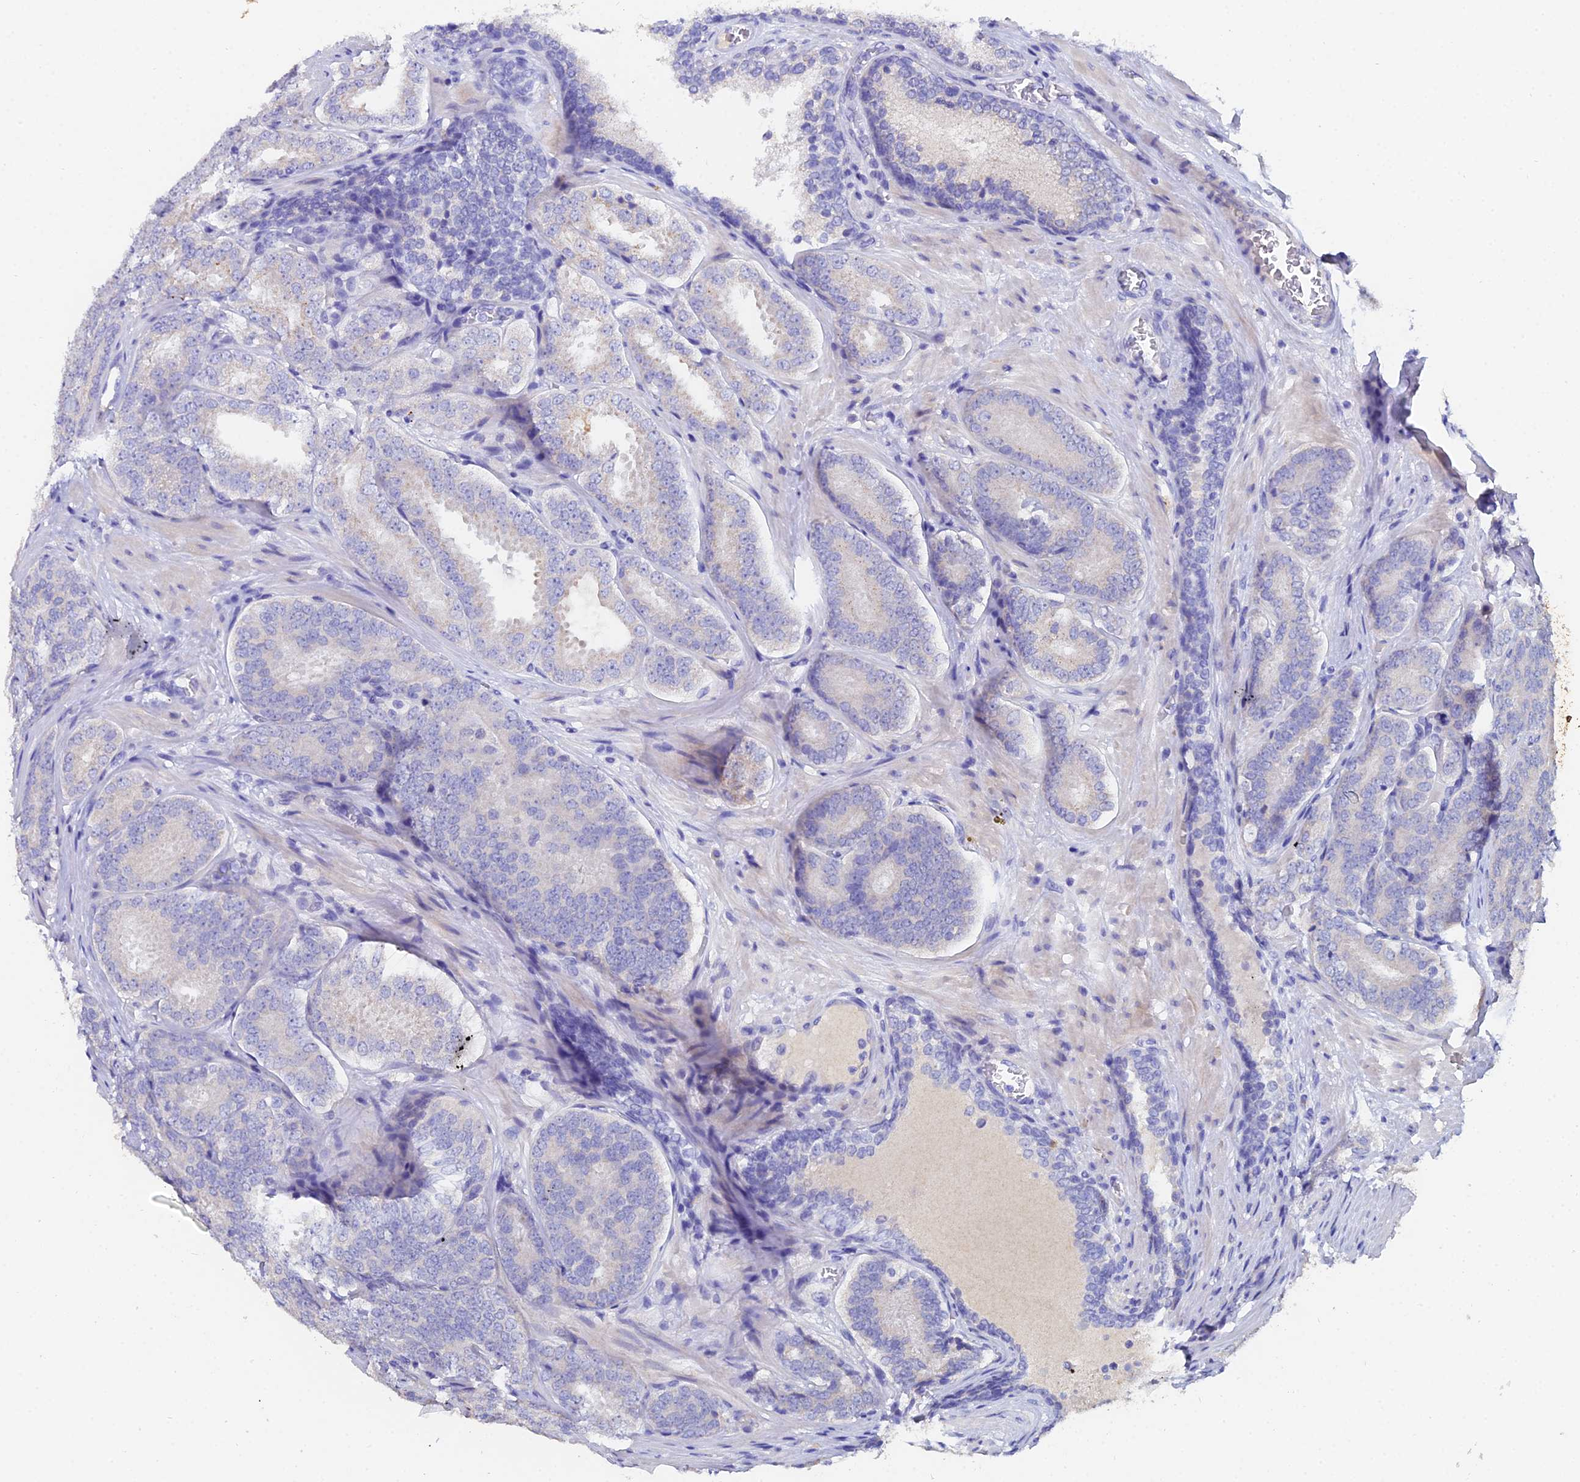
{"staining": {"intensity": "negative", "quantity": "none", "location": "none"}, "tissue": "prostate cancer", "cell_type": "Tumor cells", "image_type": "cancer", "snomed": [{"axis": "morphology", "description": "Adenocarcinoma, High grade"}, {"axis": "topography", "description": "Prostate"}], "caption": "The histopathology image shows no staining of tumor cells in prostate adenocarcinoma (high-grade).", "gene": "ESRRG", "patient": {"sex": "male", "age": 63}}